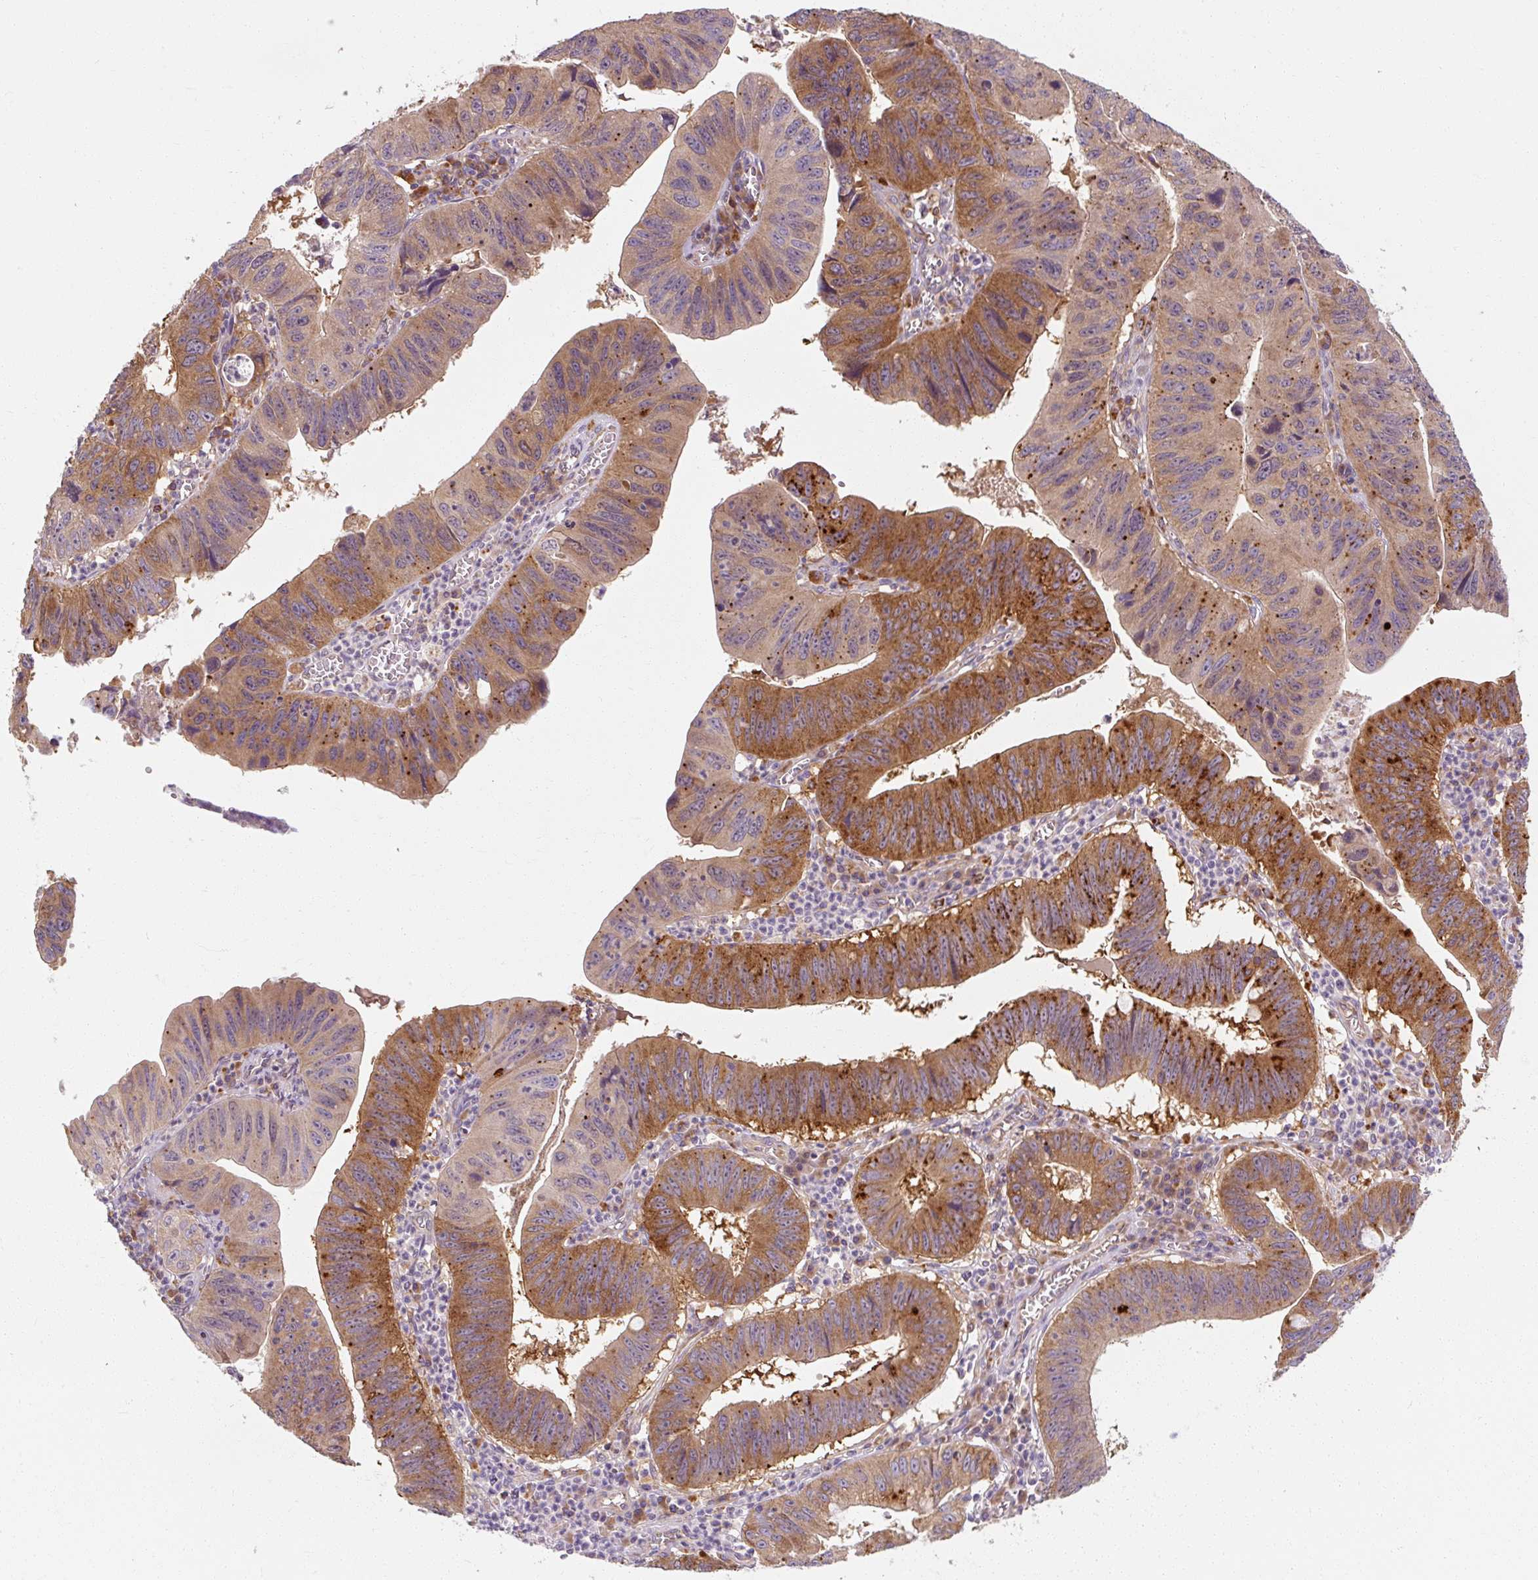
{"staining": {"intensity": "strong", "quantity": ">75%", "location": "cytoplasmic/membranous"}, "tissue": "stomach cancer", "cell_type": "Tumor cells", "image_type": "cancer", "snomed": [{"axis": "morphology", "description": "Adenocarcinoma, NOS"}, {"axis": "topography", "description": "Stomach"}], "caption": "Immunohistochemical staining of human adenocarcinoma (stomach) exhibits high levels of strong cytoplasmic/membranous protein positivity in approximately >75% of tumor cells.", "gene": "TBC1D4", "patient": {"sex": "male", "age": 59}}